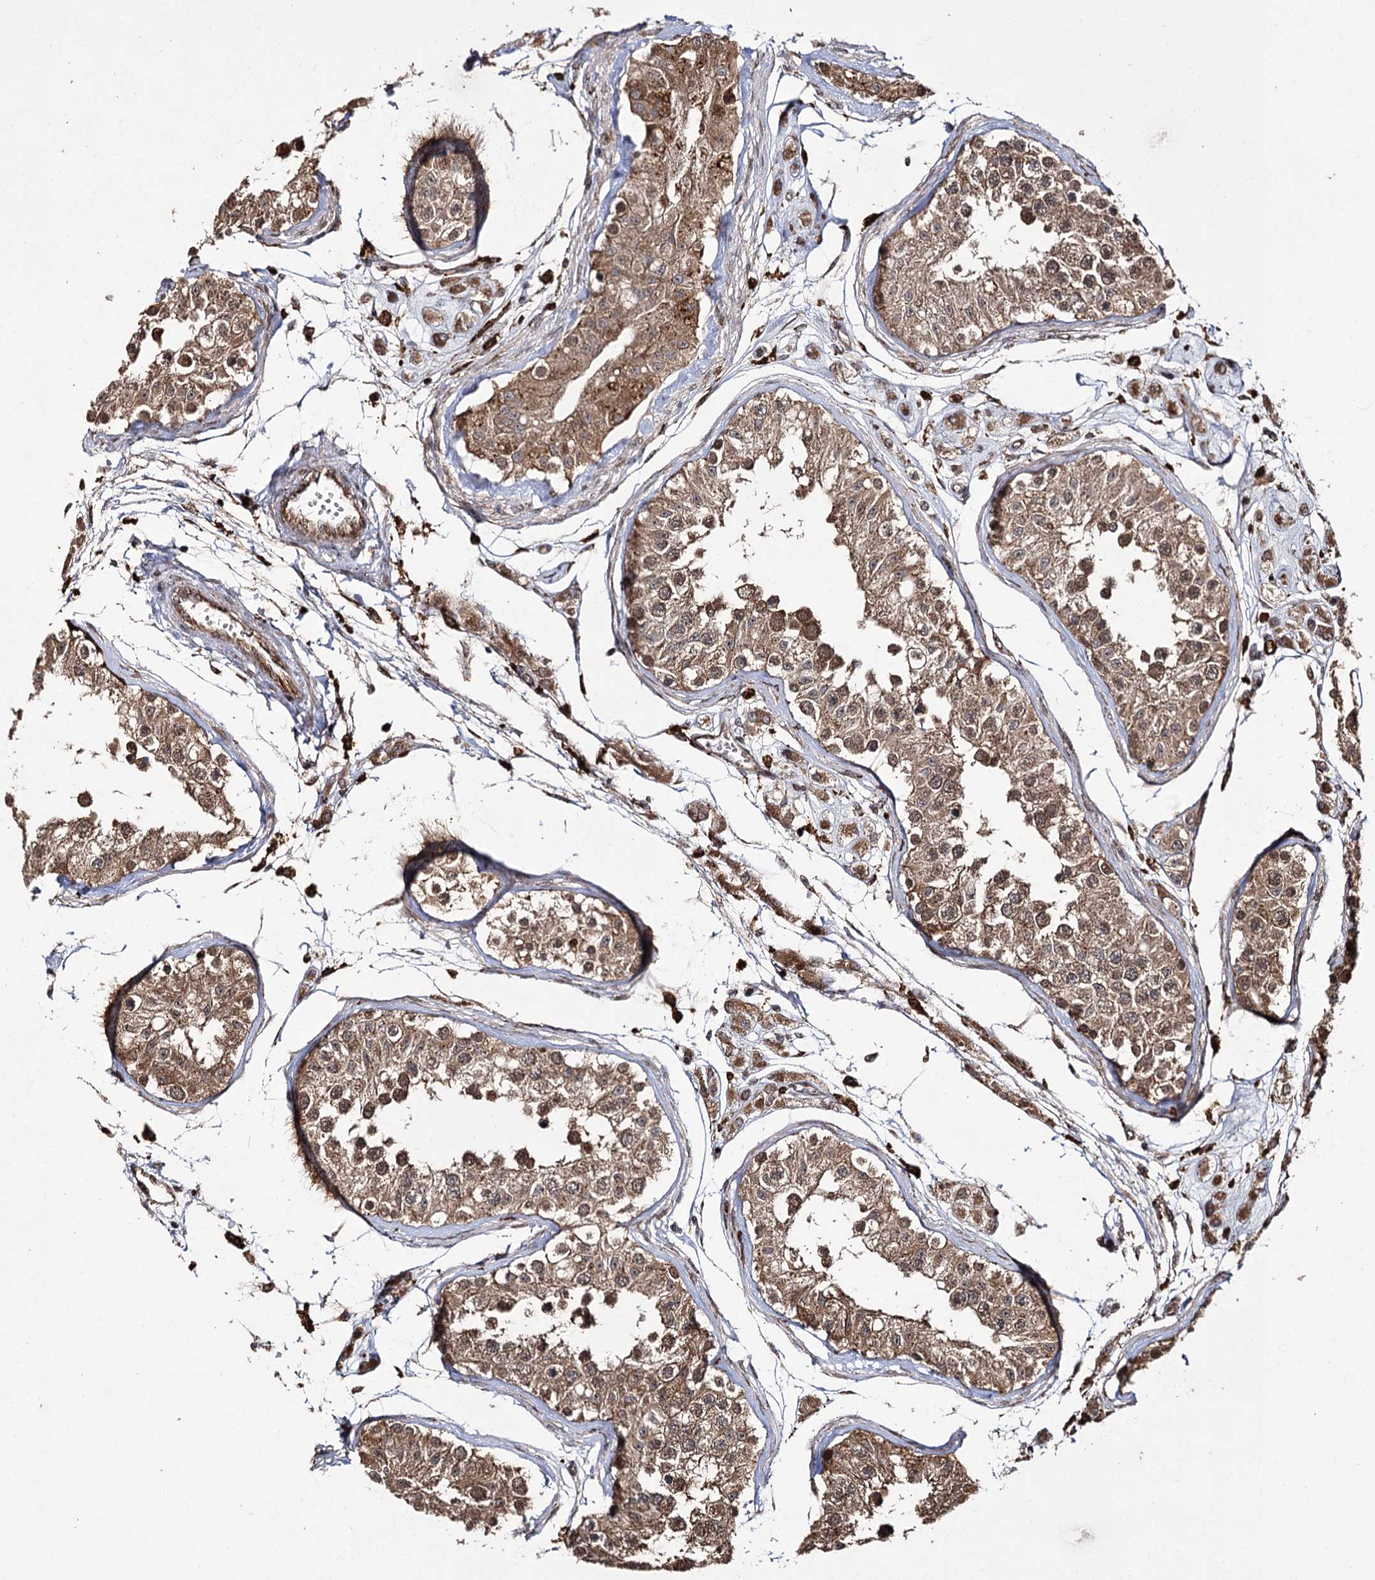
{"staining": {"intensity": "moderate", "quantity": ">75%", "location": "cytoplasmic/membranous,nuclear"}, "tissue": "testis", "cell_type": "Cells in seminiferous ducts", "image_type": "normal", "snomed": [{"axis": "morphology", "description": "Normal tissue, NOS"}, {"axis": "morphology", "description": "Adenocarcinoma, metastatic, NOS"}, {"axis": "topography", "description": "Testis"}], "caption": "Protein expression analysis of benign human testis reveals moderate cytoplasmic/membranous,nuclear staining in approximately >75% of cells in seminiferous ducts. The protein is shown in brown color, while the nuclei are stained blue.", "gene": "FANCL", "patient": {"sex": "male", "age": 26}}